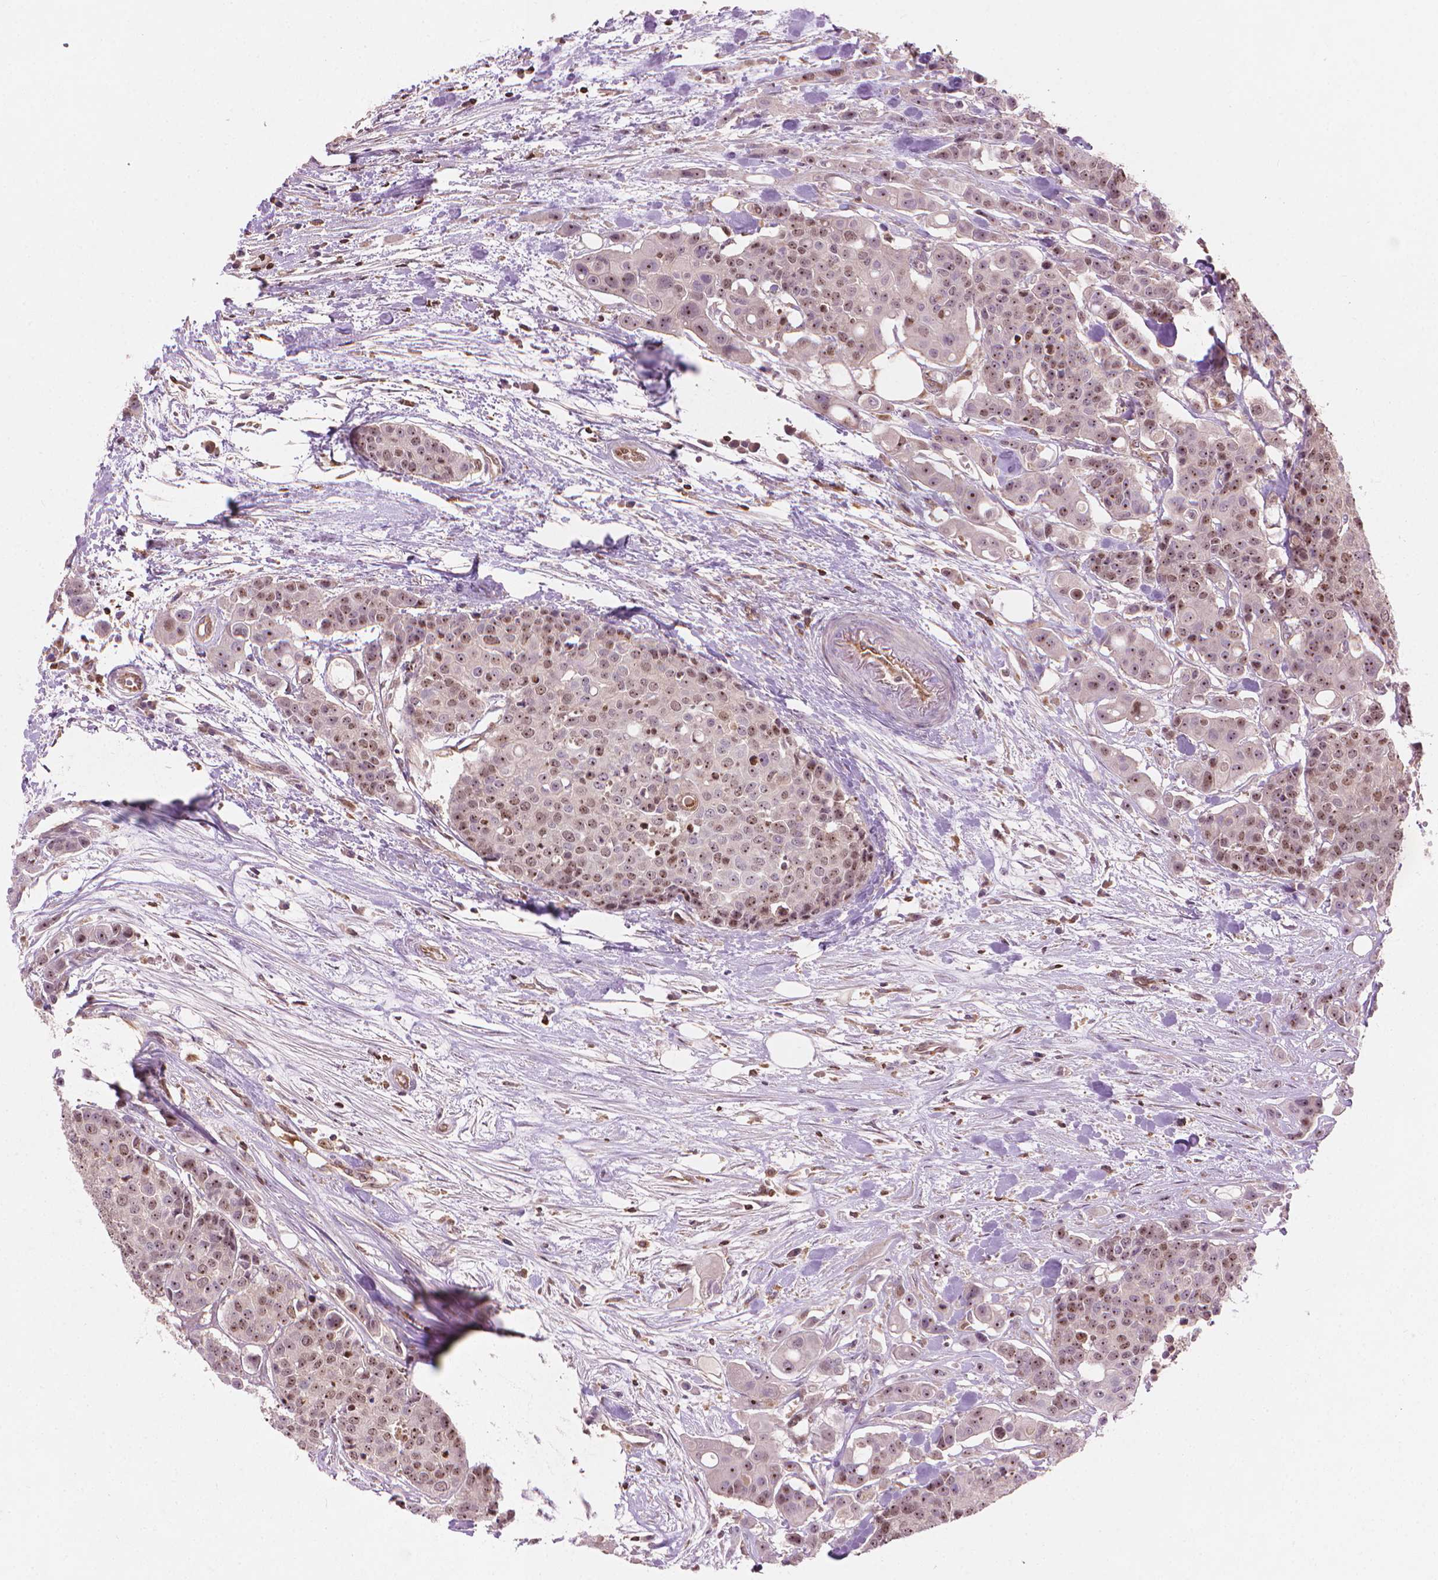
{"staining": {"intensity": "moderate", "quantity": ">75%", "location": "nuclear"}, "tissue": "carcinoid", "cell_type": "Tumor cells", "image_type": "cancer", "snomed": [{"axis": "morphology", "description": "Carcinoid, malignant, NOS"}, {"axis": "topography", "description": "Colon"}], "caption": "A brown stain shows moderate nuclear staining of a protein in human malignant carcinoid tumor cells.", "gene": "SMC2", "patient": {"sex": "male", "age": 81}}